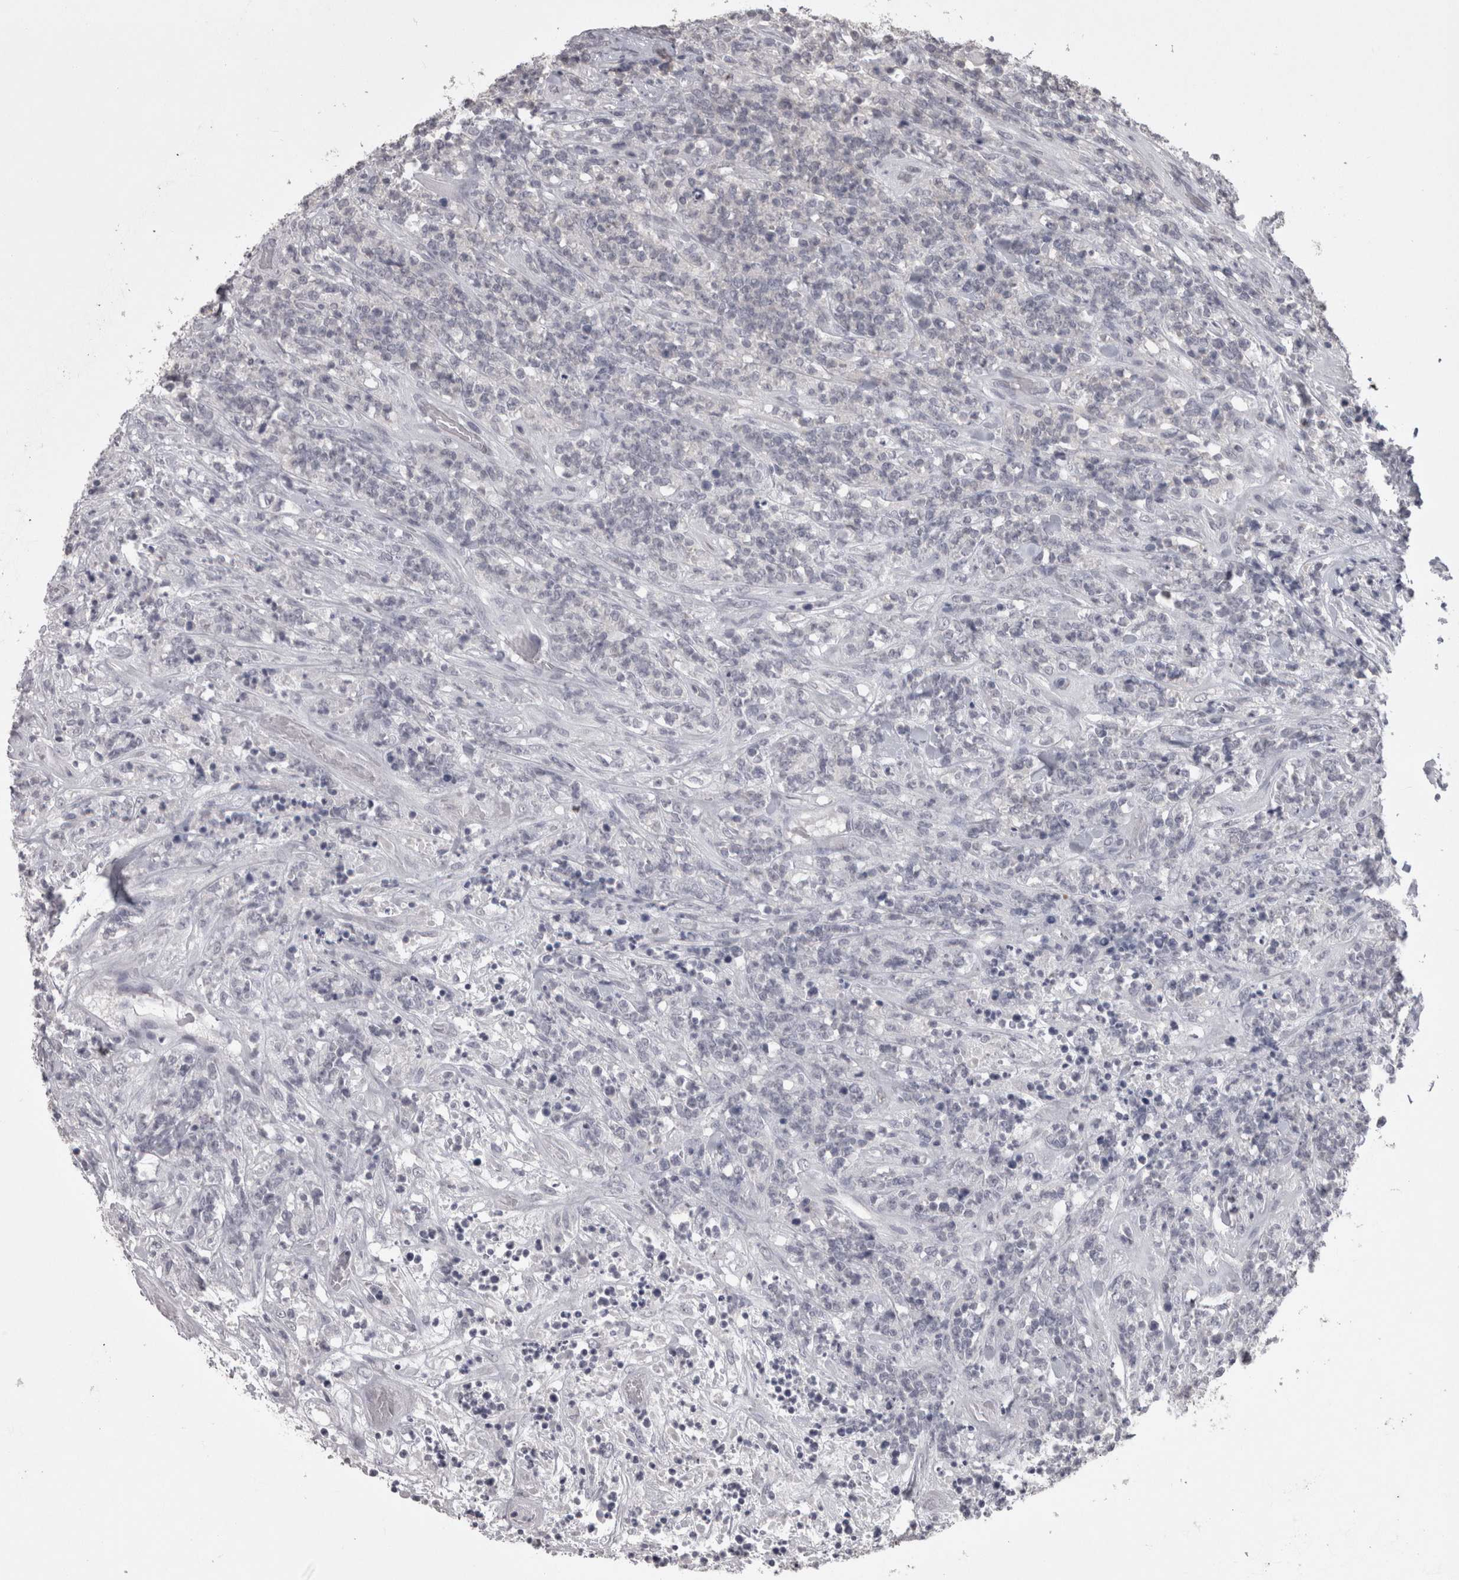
{"staining": {"intensity": "negative", "quantity": "none", "location": "none"}, "tissue": "lymphoma", "cell_type": "Tumor cells", "image_type": "cancer", "snomed": [{"axis": "morphology", "description": "Malignant lymphoma, non-Hodgkin's type, High grade"}, {"axis": "topography", "description": "Soft tissue"}], "caption": "IHC of malignant lymphoma, non-Hodgkin's type (high-grade) reveals no positivity in tumor cells.", "gene": "LAX1", "patient": {"sex": "male", "age": 18}}